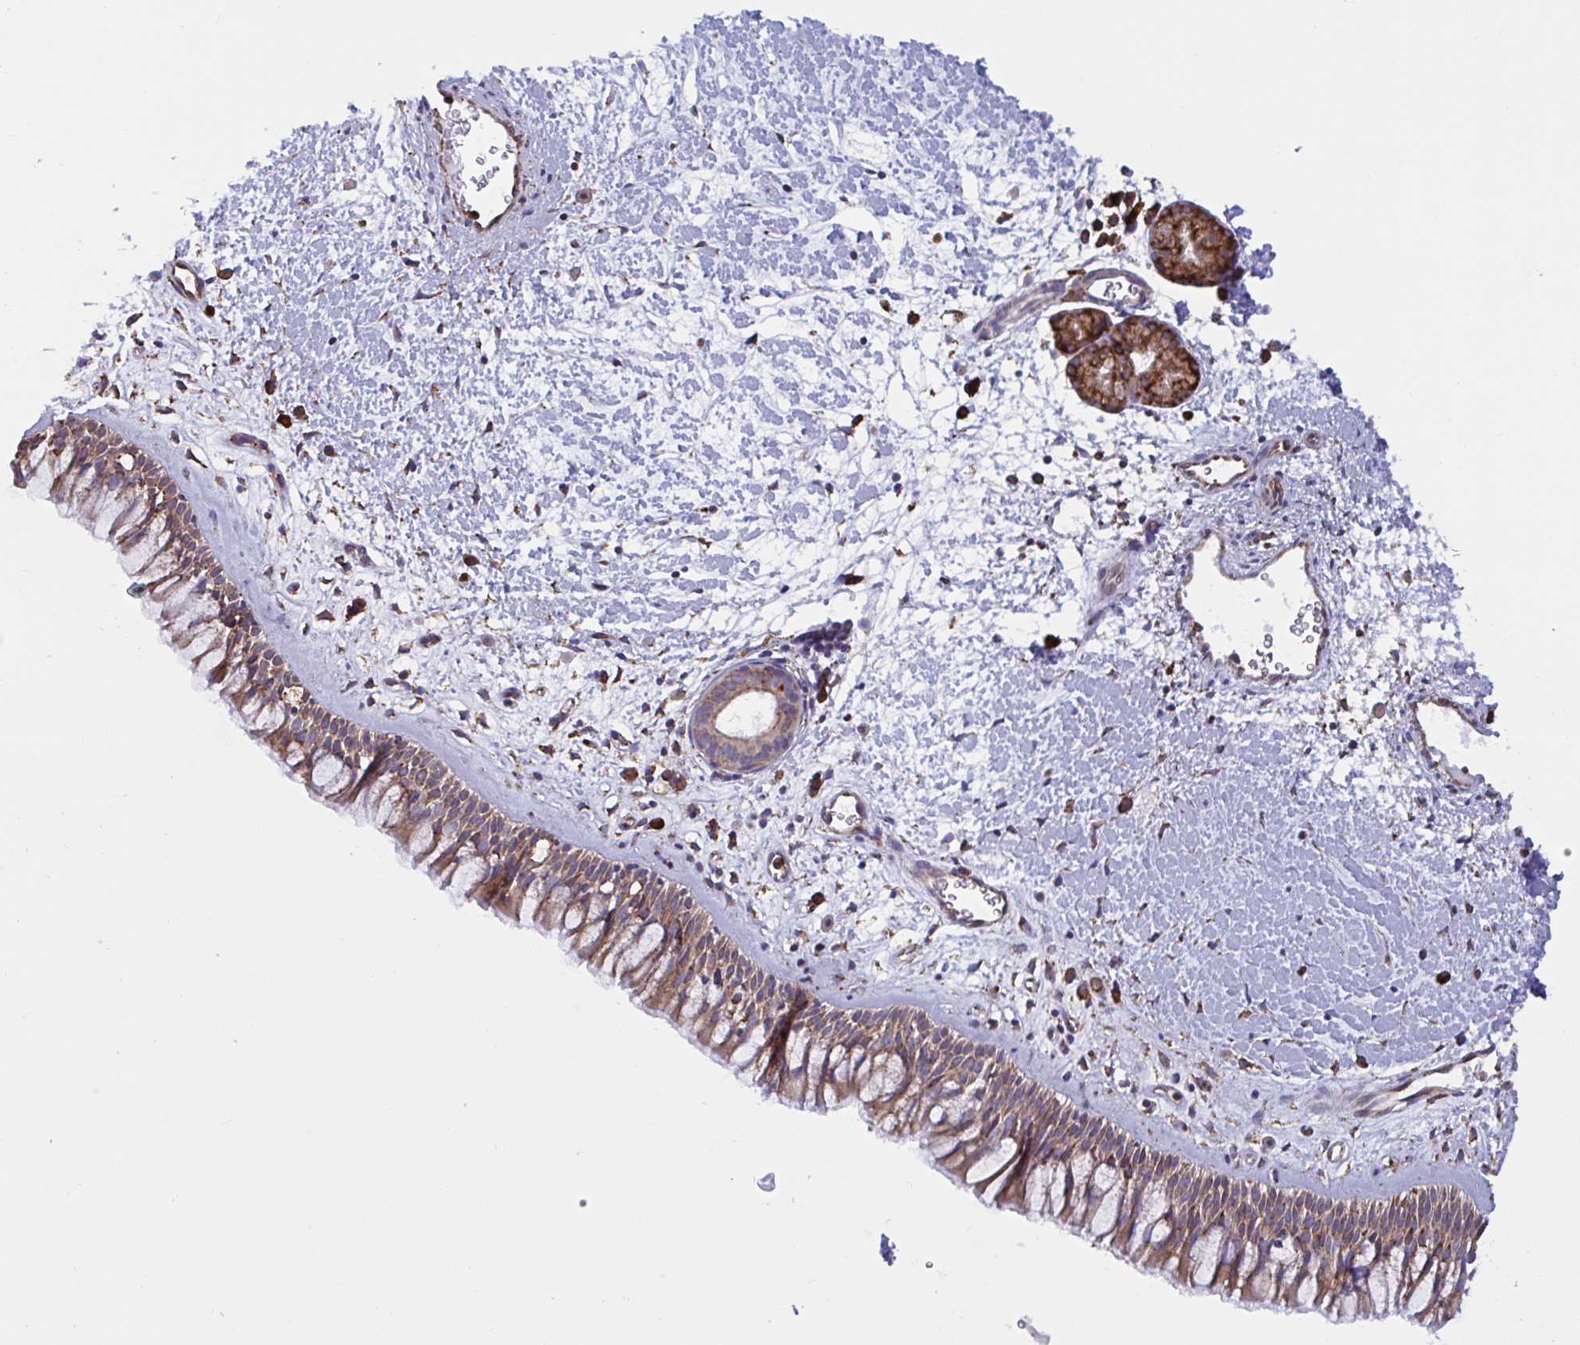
{"staining": {"intensity": "moderate", "quantity": ">75%", "location": "cytoplasmic/membranous"}, "tissue": "nasopharynx", "cell_type": "Respiratory epithelial cells", "image_type": "normal", "snomed": [{"axis": "morphology", "description": "Normal tissue, NOS"}, {"axis": "topography", "description": "Nasopharynx"}], "caption": "Moderate cytoplasmic/membranous protein staining is present in approximately >75% of respiratory epithelial cells in nasopharynx.", "gene": "PEAK3", "patient": {"sex": "male", "age": 65}}